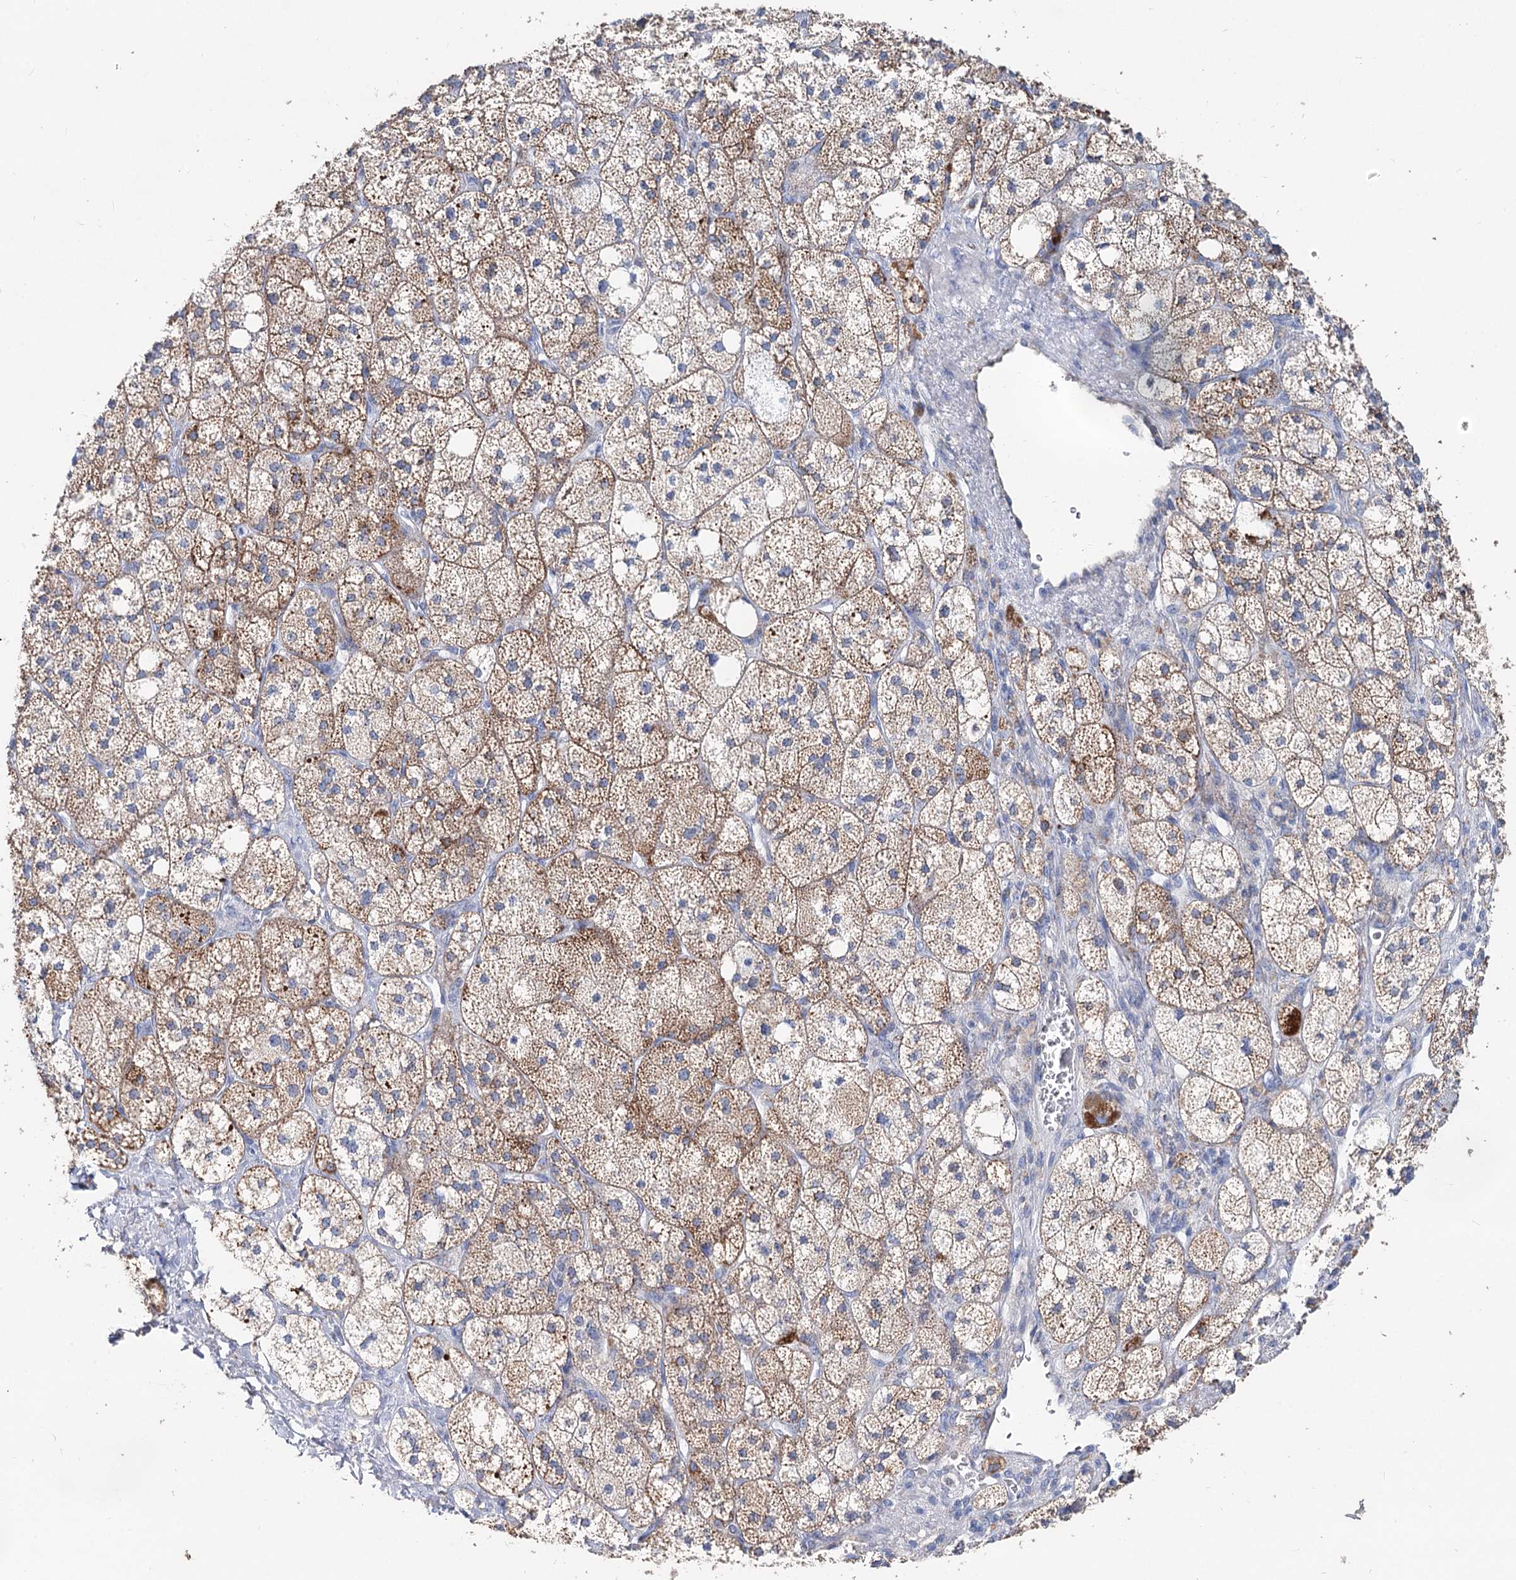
{"staining": {"intensity": "strong", "quantity": "<25%", "location": "cytoplasmic/membranous"}, "tissue": "adrenal gland", "cell_type": "Glandular cells", "image_type": "normal", "snomed": [{"axis": "morphology", "description": "Normal tissue, NOS"}, {"axis": "topography", "description": "Adrenal gland"}], "caption": "IHC of unremarkable adrenal gland demonstrates medium levels of strong cytoplasmic/membranous positivity in approximately <25% of glandular cells.", "gene": "MCCC2", "patient": {"sex": "male", "age": 61}}